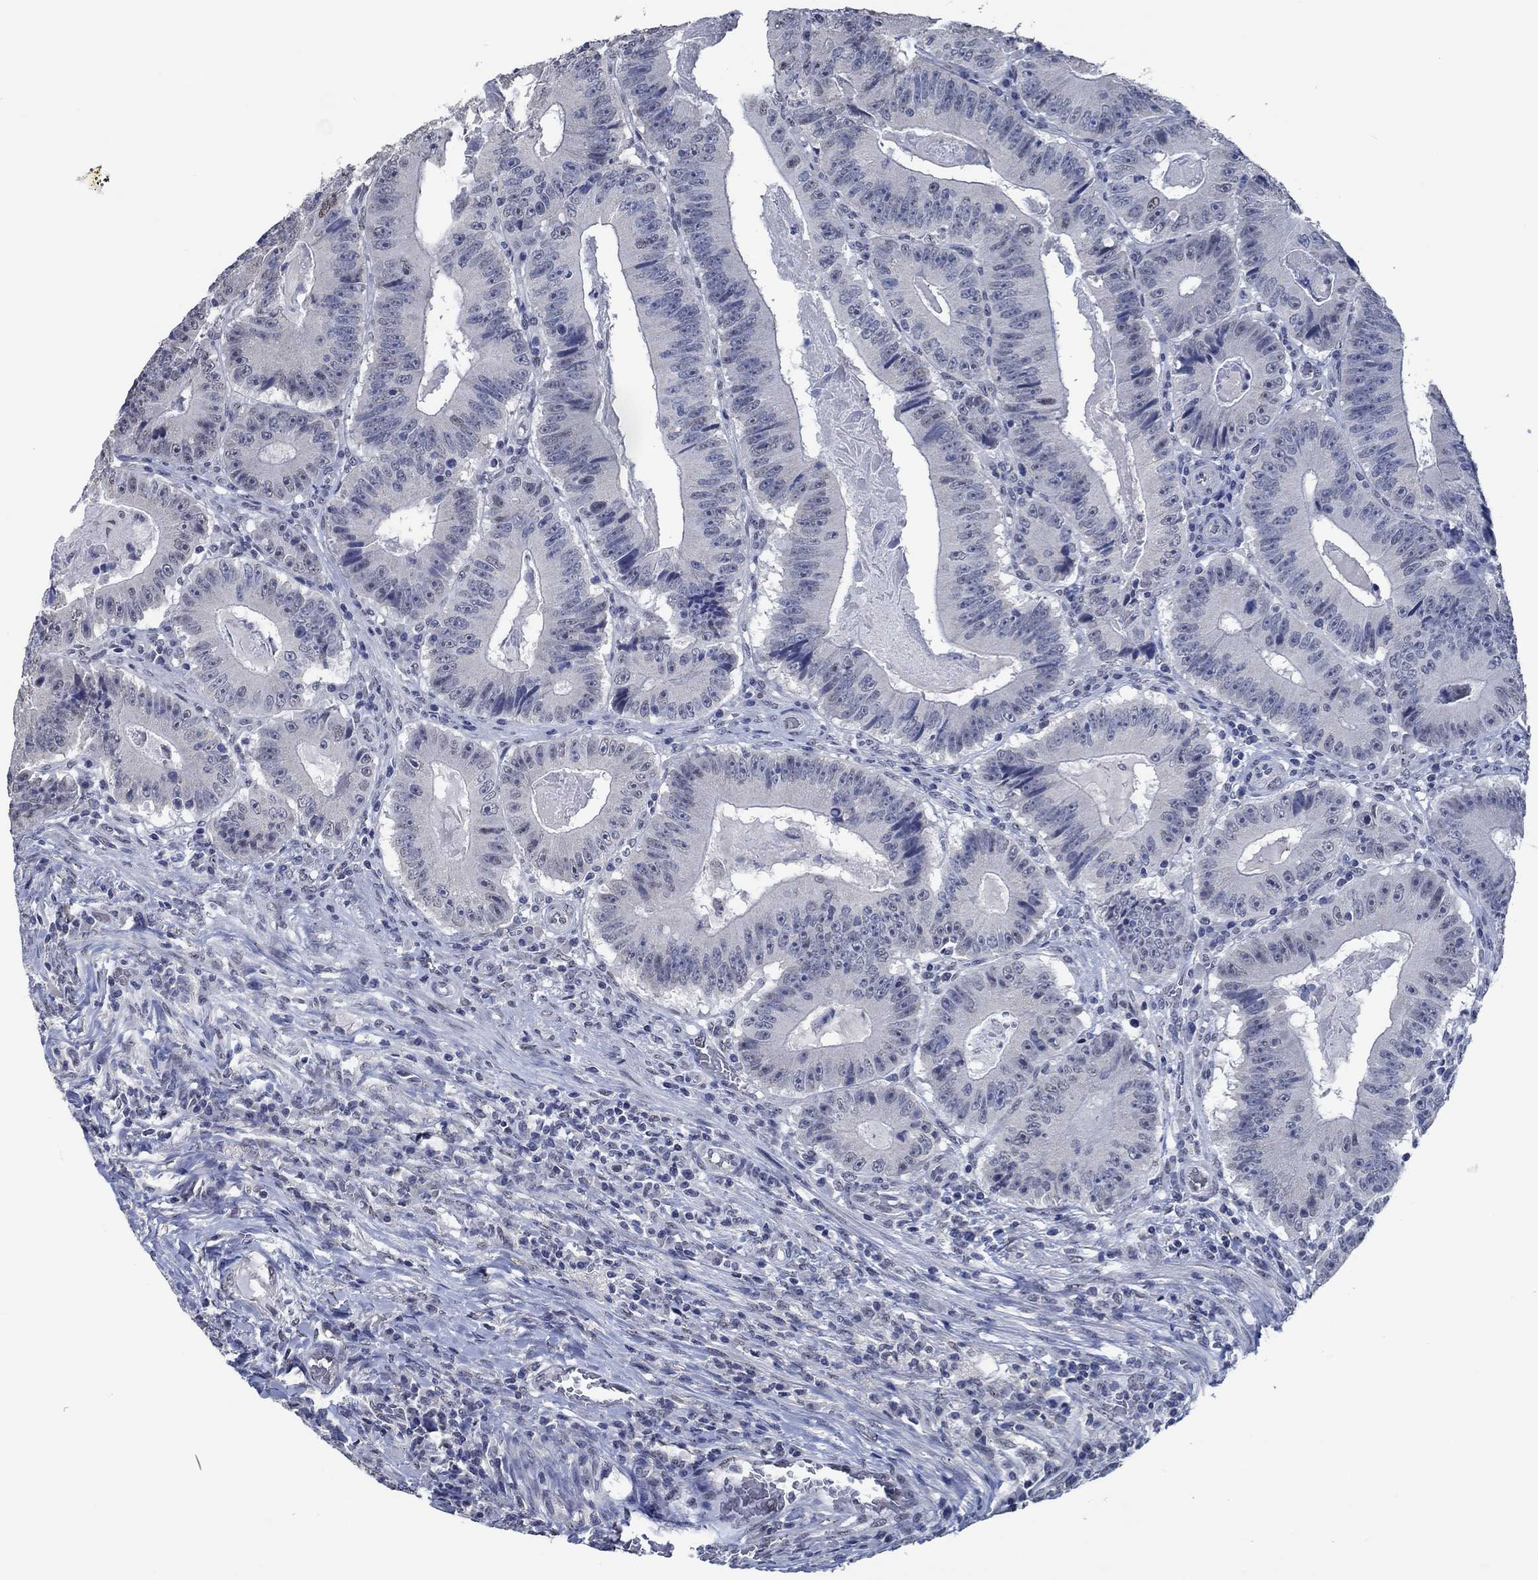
{"staining": {"intensity": "negative", "quantity": "none", "location": "none"}, "tissue": "colorectal cancer", "cell_type": "Tumor cells", "image_type": "cancer", "snomed": [{"axis": "morphology", "description": "Adenocarcinoma, NOS"}, {"axis": "topography", "description": "Colon"}], "caption": "A histopathology image of human colorectal cancer is negative for staining in tumor cells.", "gene": "OBSCN", "patient": {"sex": "female", "age": 86}}